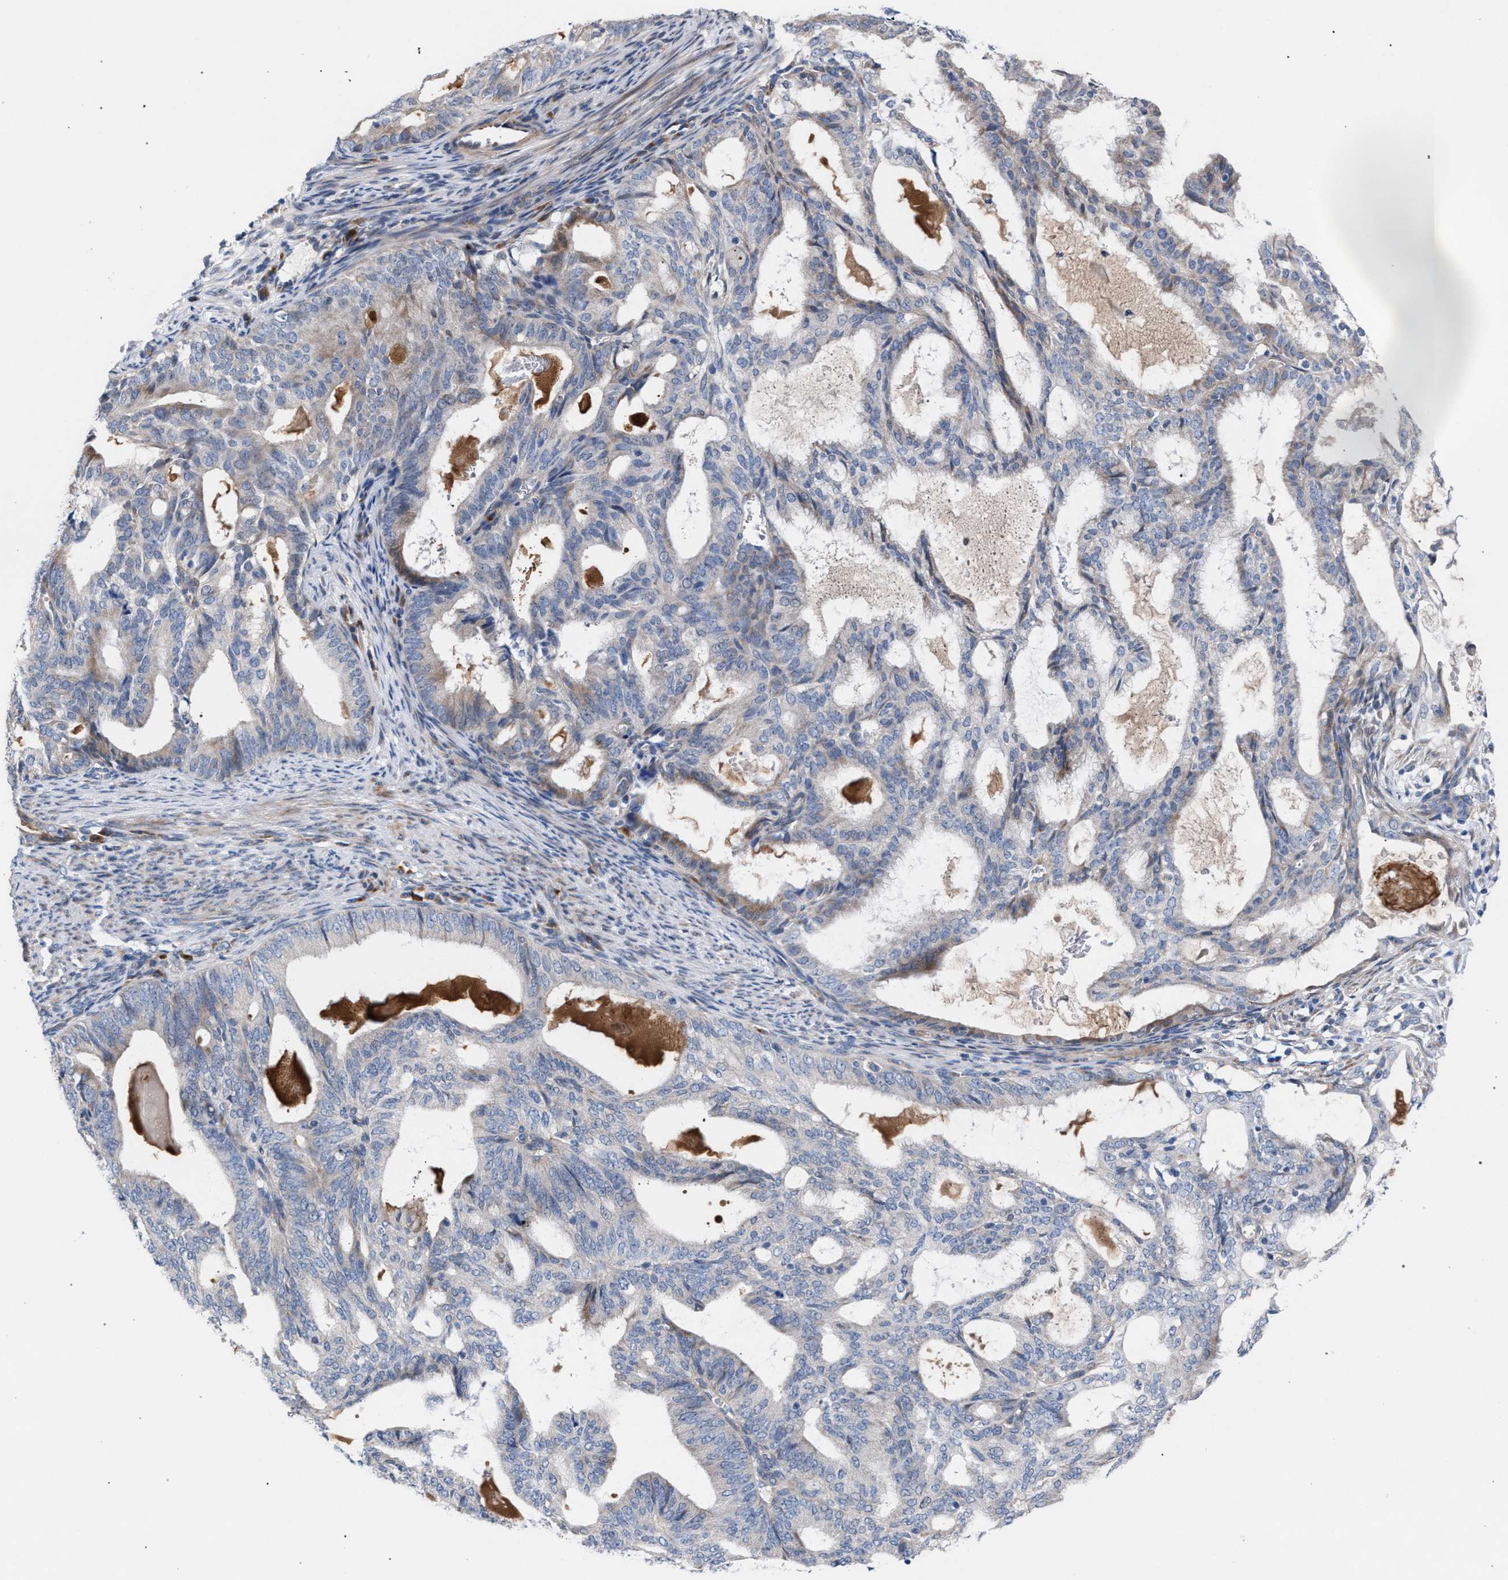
{"staining": {"intensity": "weak", "quantity": "<25%", "location": "cytoplasmic/membranous"}, "tissue": "endometrial cancer", "cell_type": "Tumor cells", "image_type": "cancer", "snomed": [{"axis": "morphology", "description": "Adenocarcinoma, NOS"}, {"axis": "topography", "description": "Endometrium"}], "caption": "High magnification brightfield microscopy of endometrial adenocarcinoma stained with DAB (brown) and counterstained with hematoxylin (blue): tumor cells show no significant staining. Nuclei are stained in blue.", "gene": "RNF135", "patient": {"sex": "female", "age": 58}}